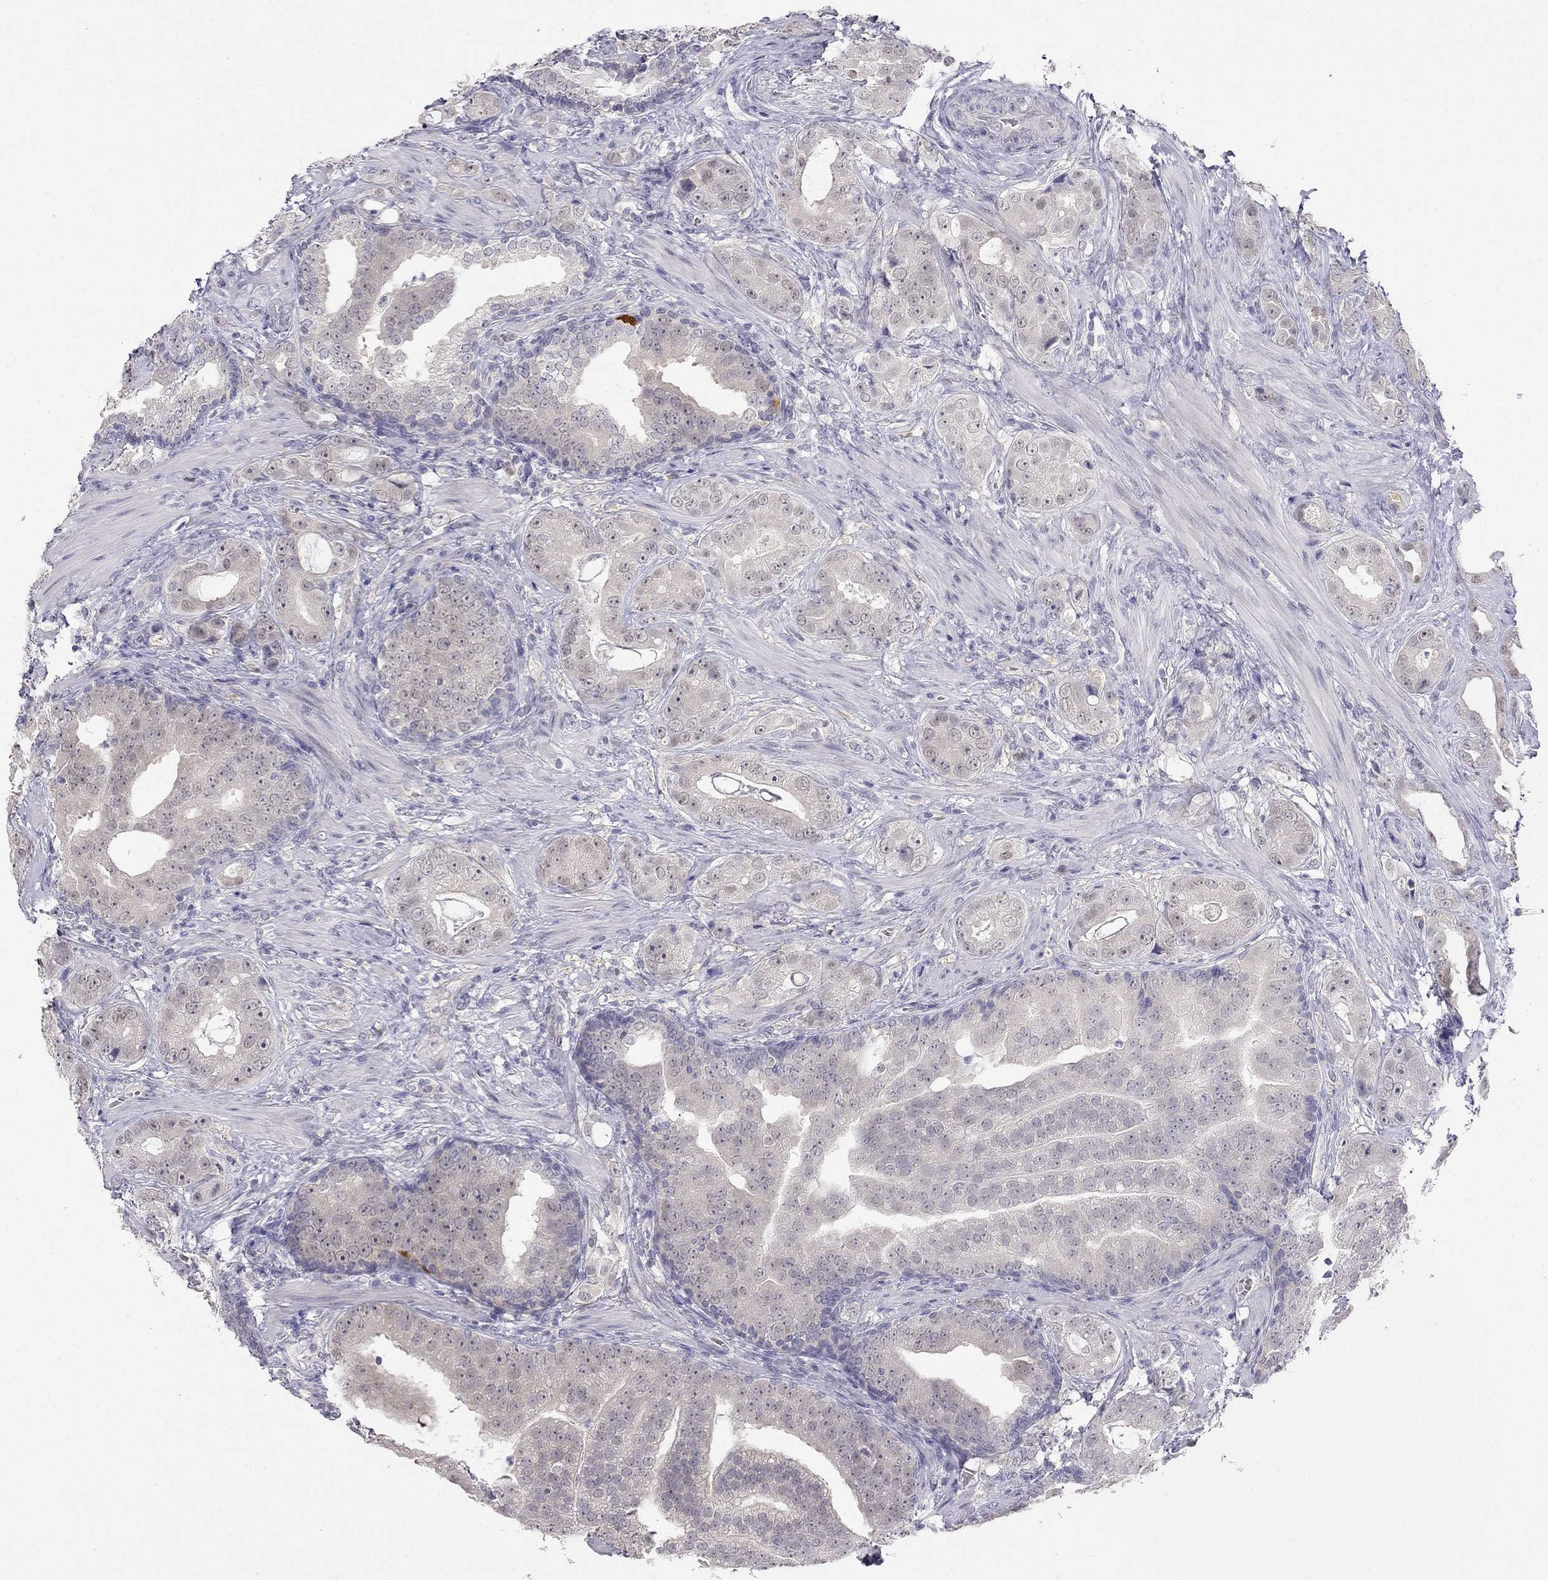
{"staining": {"intensity": "negative", "quantity": "none", "location": "none"}, "tissue": "prostate cancer", "cell_type": "Tumor cells", "image_type": "cancer", "snomed": [{"axis": "morphology", "description": "Adenocarcinoma, NOS"}, {"axis": "topography", "description": "Prostate"}], "caption": "Tumor cells show no significant protein staining in adenocarcinoma (prostate). (Immunohistochemistry, brightfield microscopy, high magnification).", "gene": "C16orf89", "patient": {"sex": "male", "age": 57}}